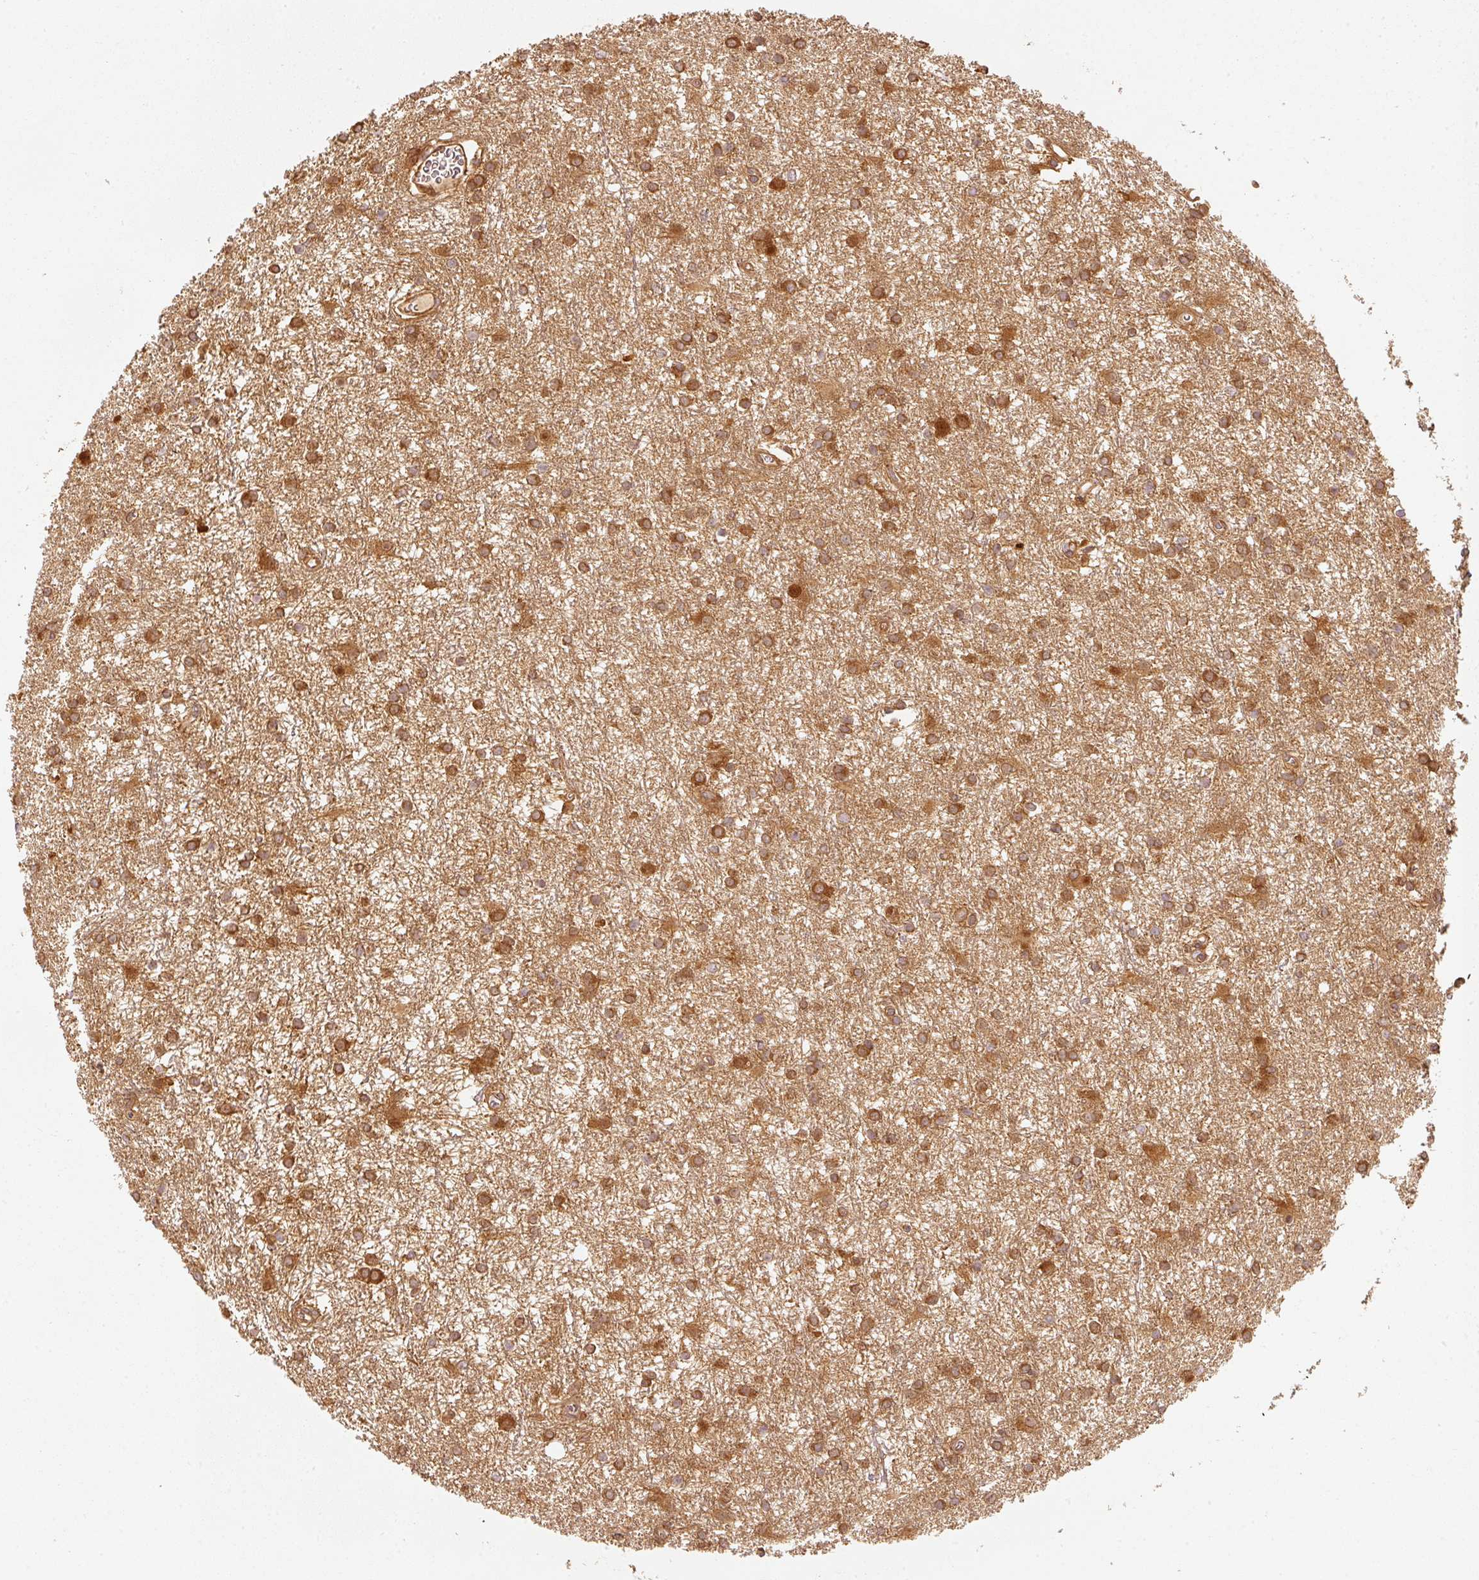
{"staining": {"intensity": "strong", "quantity": ">75%", "location": "cytoplasmic/membranous"}, "tissue": "glioma", "cell_type": "Tumor cells", "image_type": "cancer", "snomed": [{"axis": "morphology", "description": "Glioma, malignant, High grade"}, {"axis": "topography", "description": "Brain"}], "caption": "Glioma stained with DAB immunohistochemistry (IHC) shows high levels of strong cytoplasmic/membranous positivity in approximately >75% of tumor cells.", "gene": "EIF3B", "patient": {"sex": "female", "age": 50}}